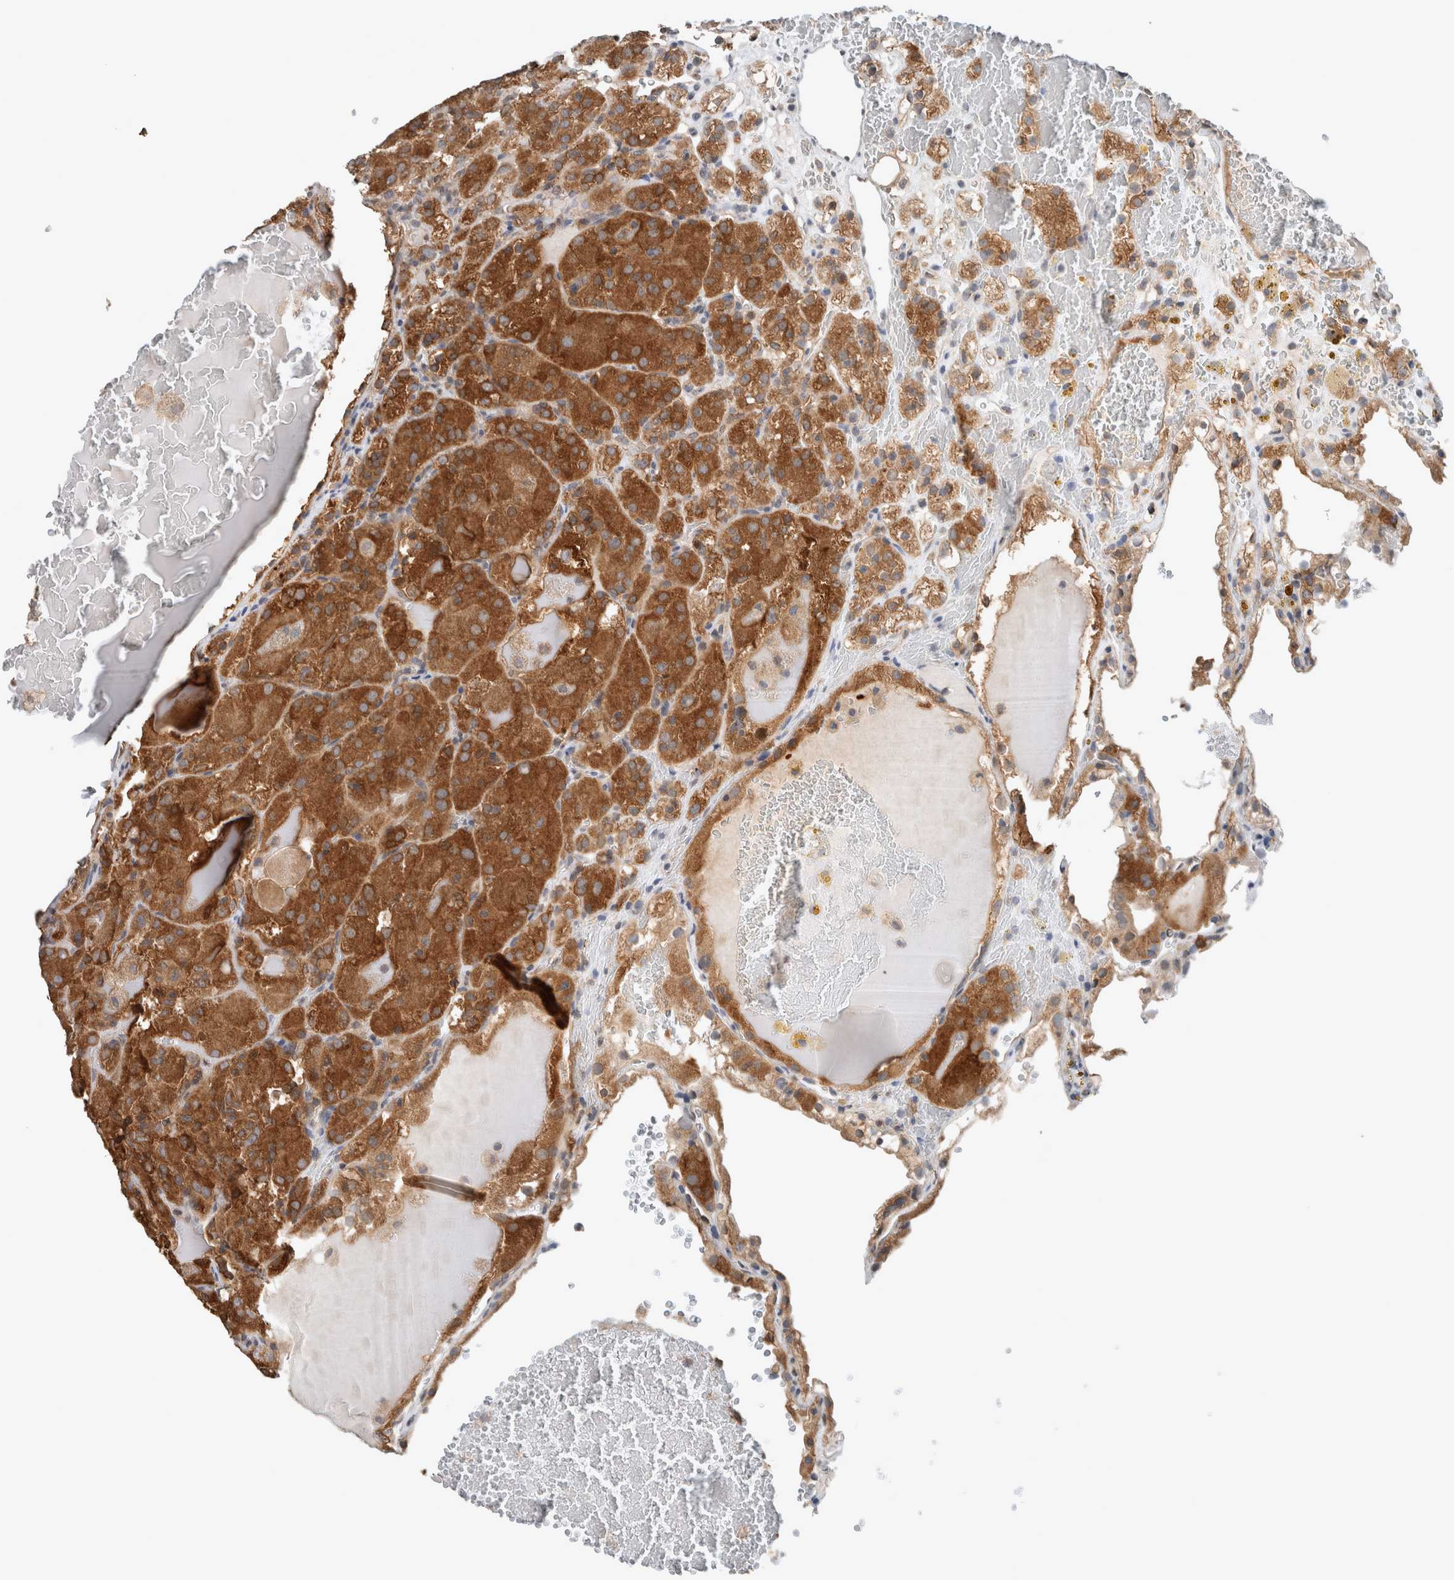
{"staining": {"intensity": "moderate", "quantity": ">75%", "location": "cytoplasmic/membranous"}, "tissue": "renal cancer", "cell_type": "Tumor cells", "image_type": "cancer", "snomed": [{"axis": "morphology", "description": "Normal tissue, NOS"}, {"axis": "morphology", "description": "Adenocarcinoma, NOS"}, {"axis": "topography", "description": "Kidney"}], "caption": "Immunohistochemical staining of human adenocarcinoma (renal) shows medium levels of moderate cytoplasmic/membranous staining in approximately >75% of tumor cells. The staining was performed using DAB (3,3'-diaminobenzidine), with brown indicating positive protein expression. Nuclei are stained blue with hematoxylin.", "gene": "XPNPEP1", "patient": {"sex": "male", "age": 61}}